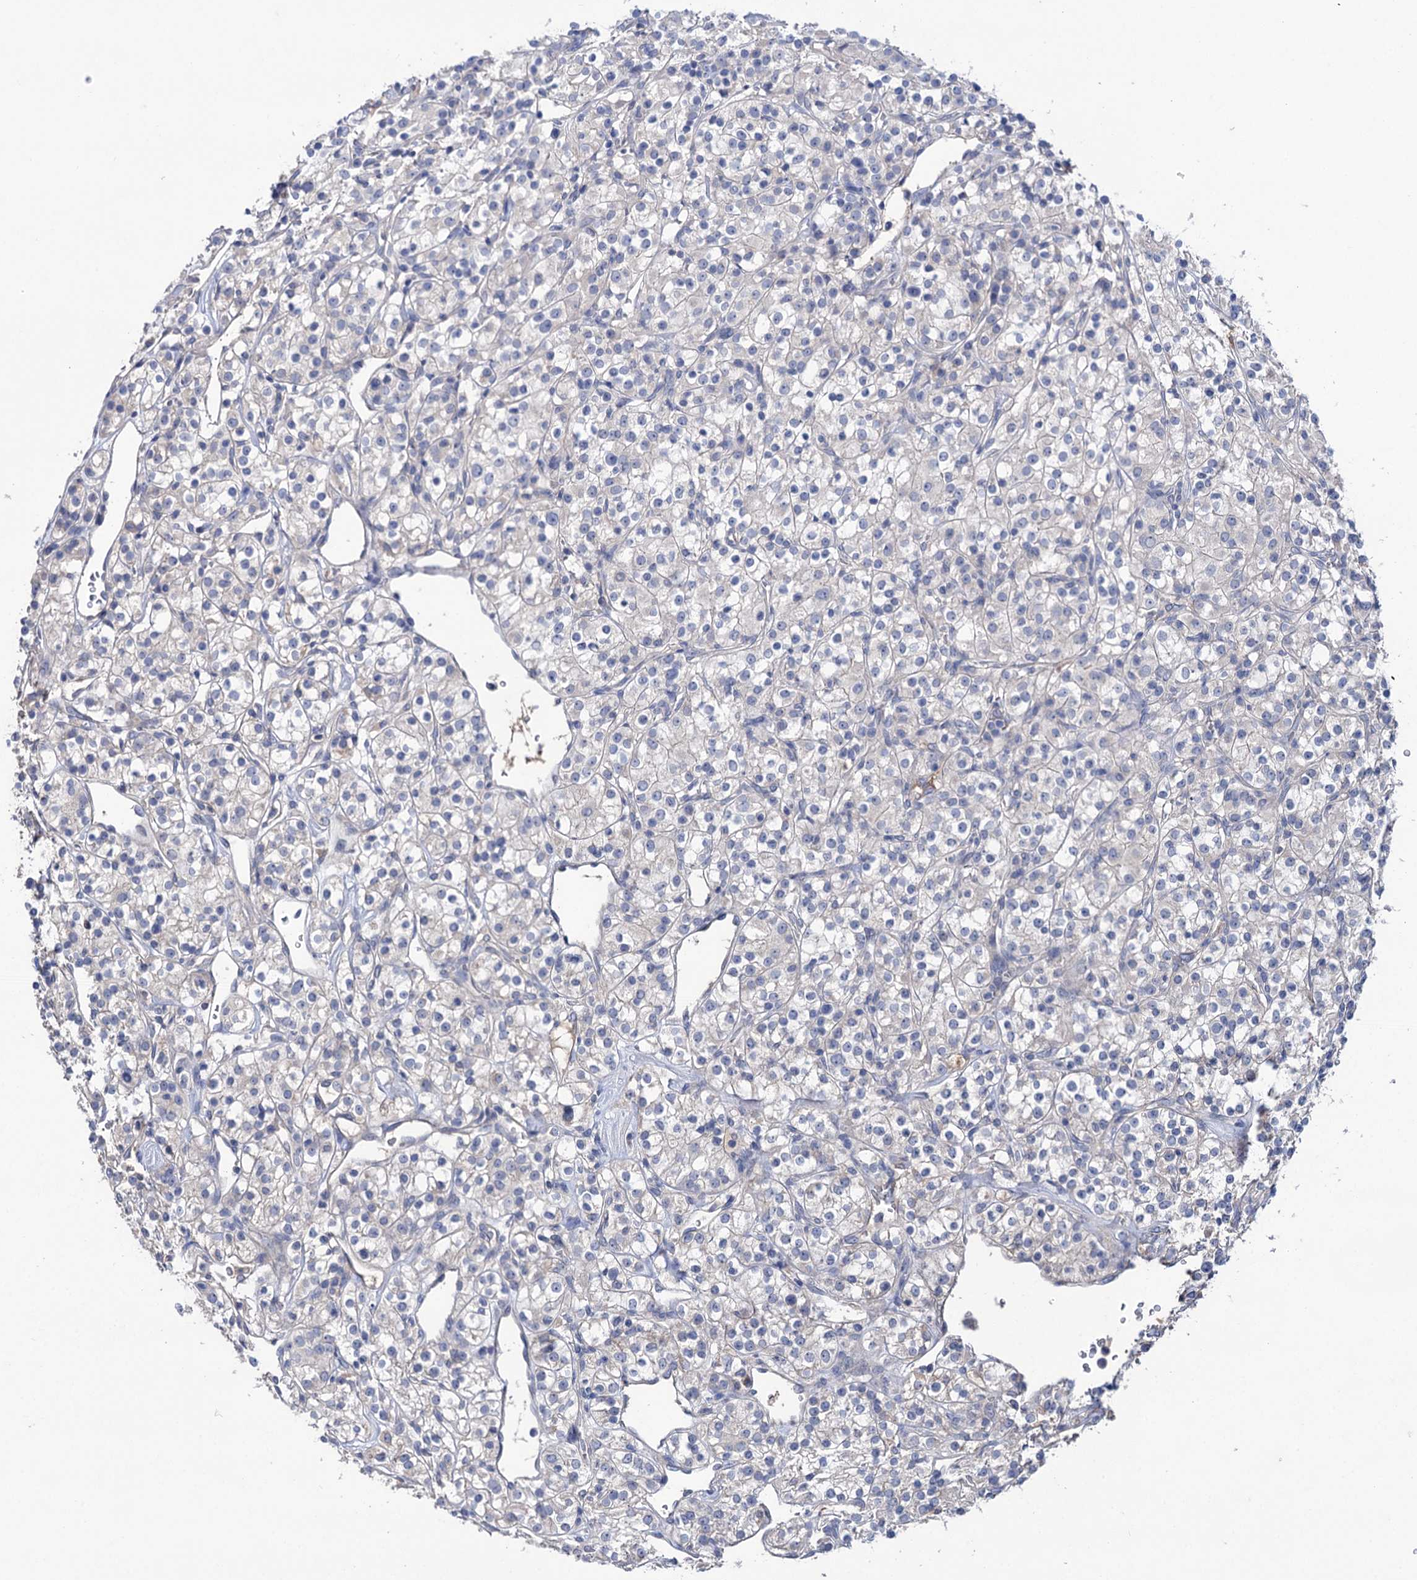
{"staining": {"intensity": "negative", "quantity": "none", "location": "none"}, "tissue": "renal cancer", "cell_type": "Tumor cells", "image_type": "cancer", "snomed": [{"axis": "morphology", "description": "Adenocarcinoma, NOS"}, {"axis": "topography", "description": "Kidney"}], "caption": "A high-resolution histopathology image shows IHC staining of renal adenocarcinoma, which demonstrates no significant expression in tumor cells.", "gene": "PPP1R32", "patient": {"sex": "male", "age": 77}}